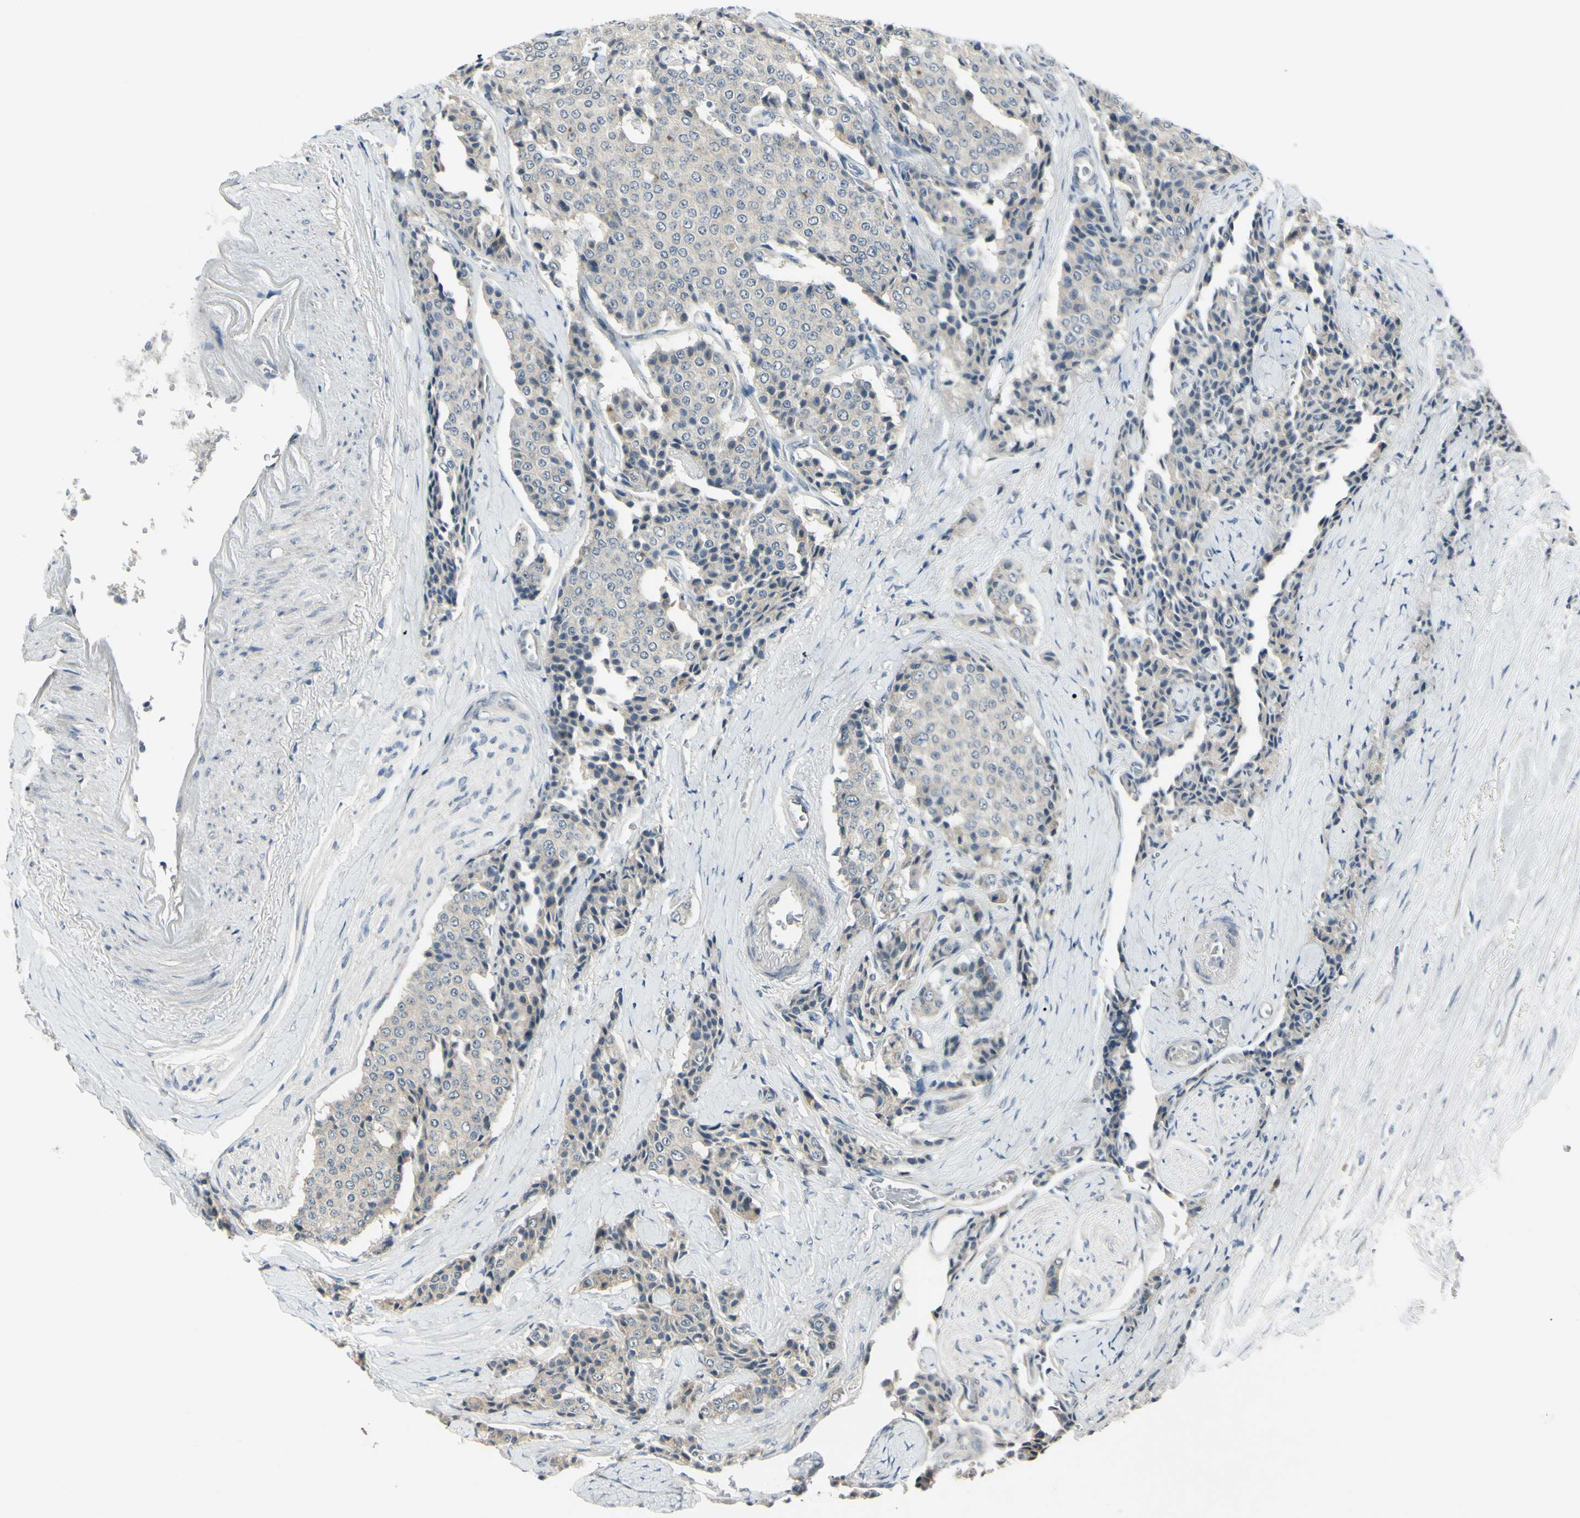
{"staining": {"intensity": "negative", "quantity": "none", "location": "none"}, "tissue": "carcinoid", "cell_type": "Tumor cells", "image_type": "cancer", "snomed": [{"axis": "morphology", "description": "Carcinoid, malignant, NOS"}, {"axis": "topography", "description": "Colon"}], "caption": "This is an immunohistochemistry photomicrograph of carcinoid (malignant). There is no positivity in tumor cells.", "gene": "ETNK1", "patient": {"sex": "female", "age": 61}}